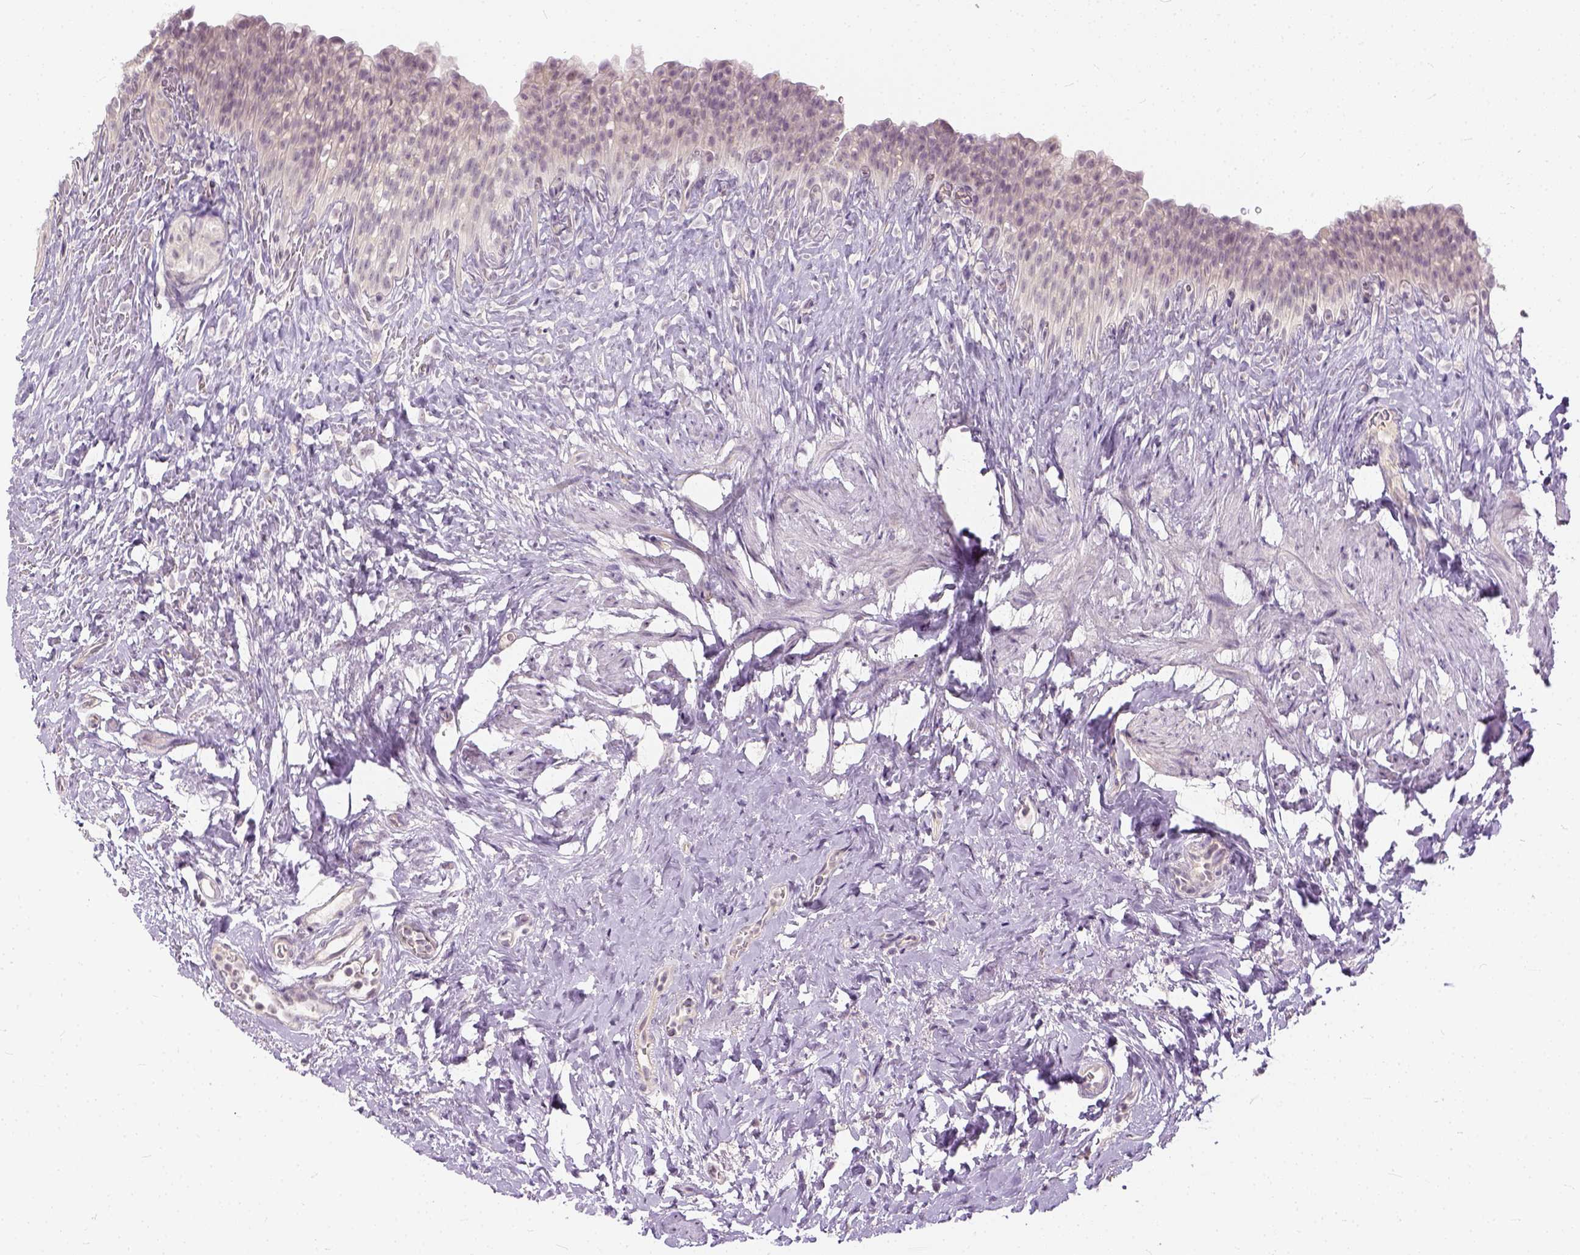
{"staining": {"intensity": "negative", "quantity": "none", "location": "none"}, "tissue": "urinary bladder", "cell_type": "Urothelial cells", "image_type": "normal", "snomed": [{"axis": "morphology", "description": "Normal tissue, NOS"}, {"axis": "topography", "description": "Urinary bladder"}, {"axis": "topography", "description": "Prostate"}], "caption": "This is a image of immunohistochemistry staining of normal urinary bladder, which shows no staining in urothelial cells.", "gene": "ANO2", "patient": {"sex": "male", "age": 76}}